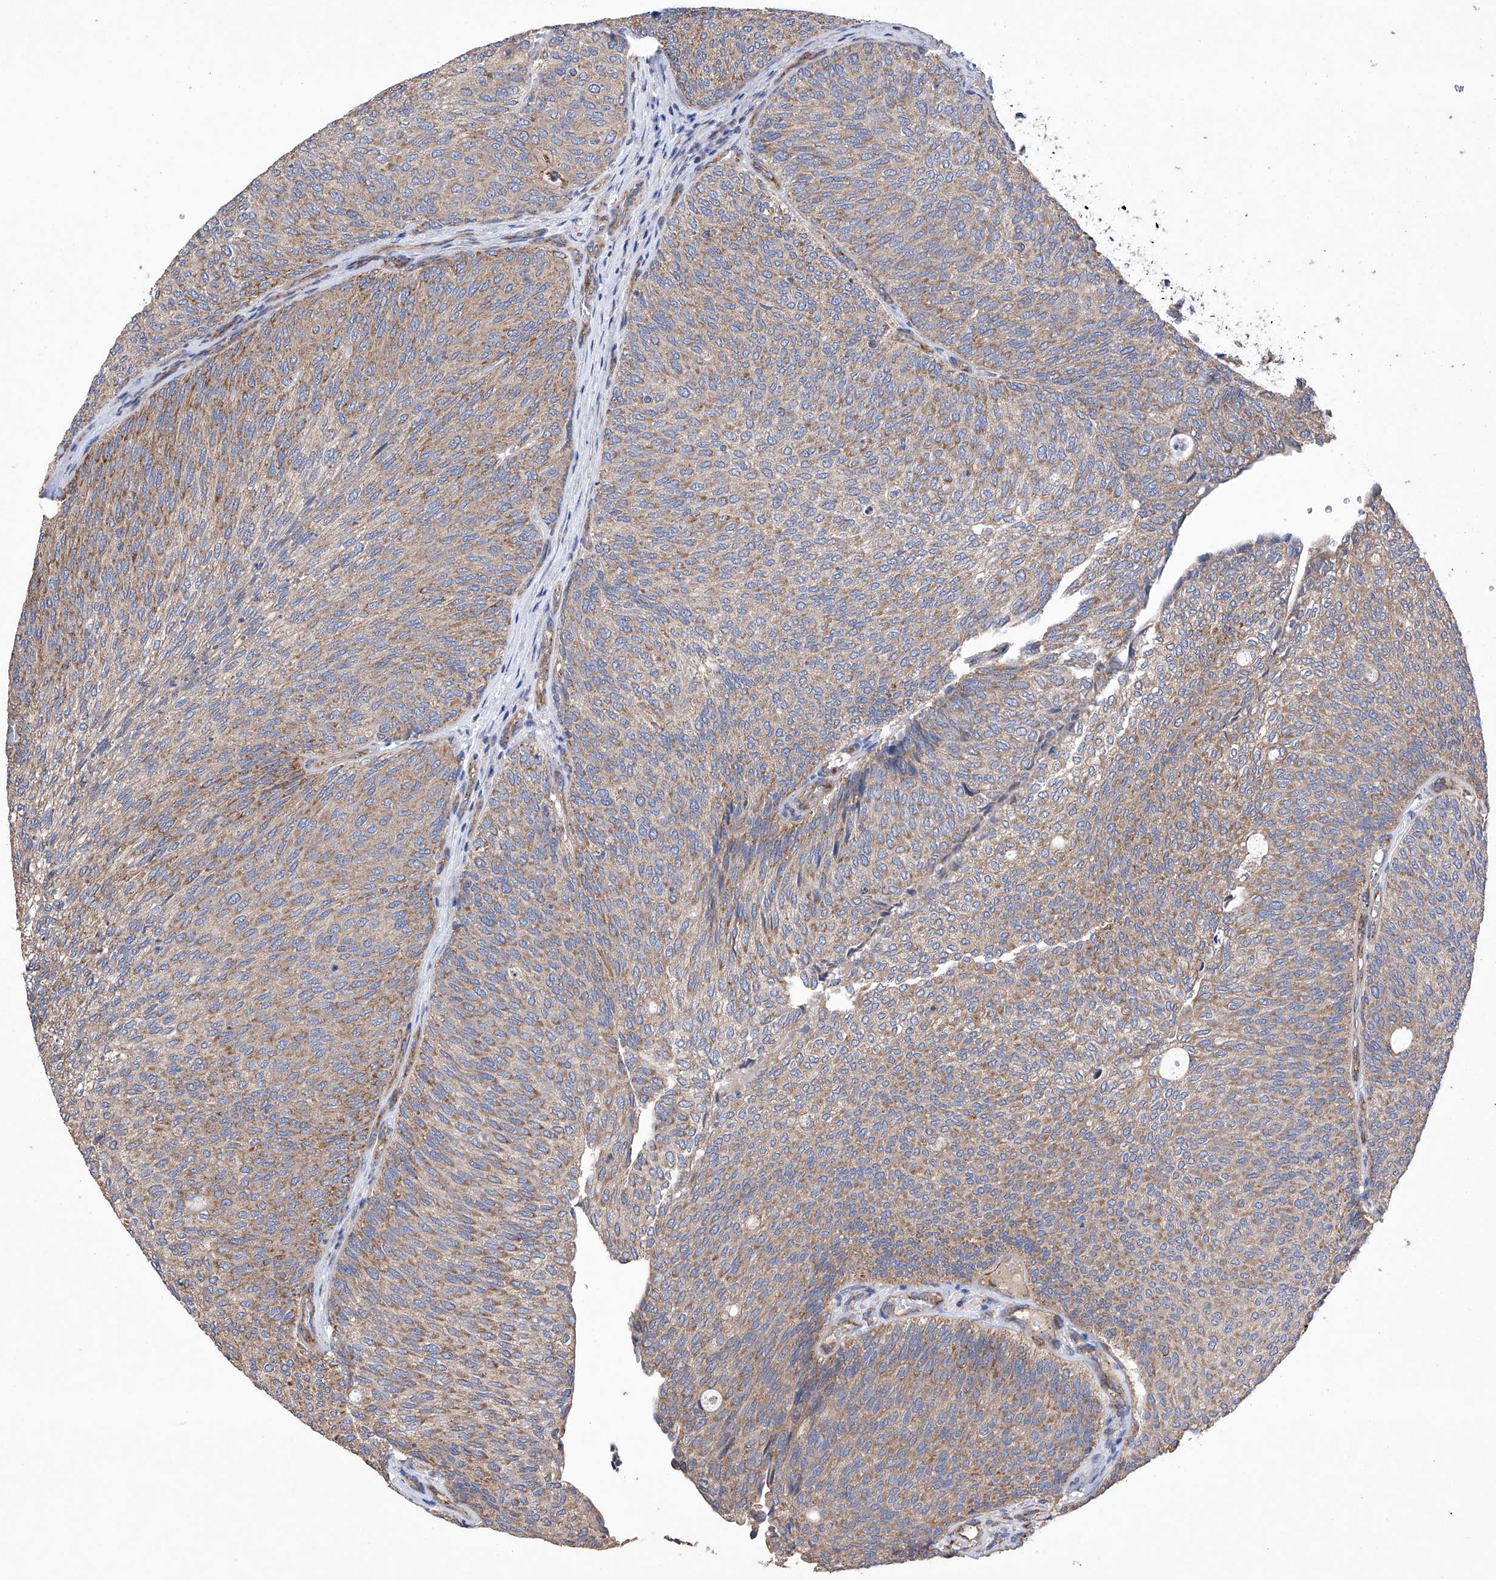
{"staining": {"intensity": "moderate", "quantity": ">75%", "location": "cytoplasmic/membranous"}, "tissue": "urothelial cancer", "cell_type": "Tumor cells", "image_type": "cancer", "snomed": [{"axis": "morphology", "description": "Urothelial carcinoma, Low grade"}, {"axis": "topography", "description": "Urinary bladder"}], "caption": "High-power microscopy captured an IHC image of low-grade urothelial carcinoma, revealing moderate cytoplasmic/membranous positivity in about >75% of tumor cells.", "gene": "EFCAB2", "patient": {"sex": "female", "age": 79}}